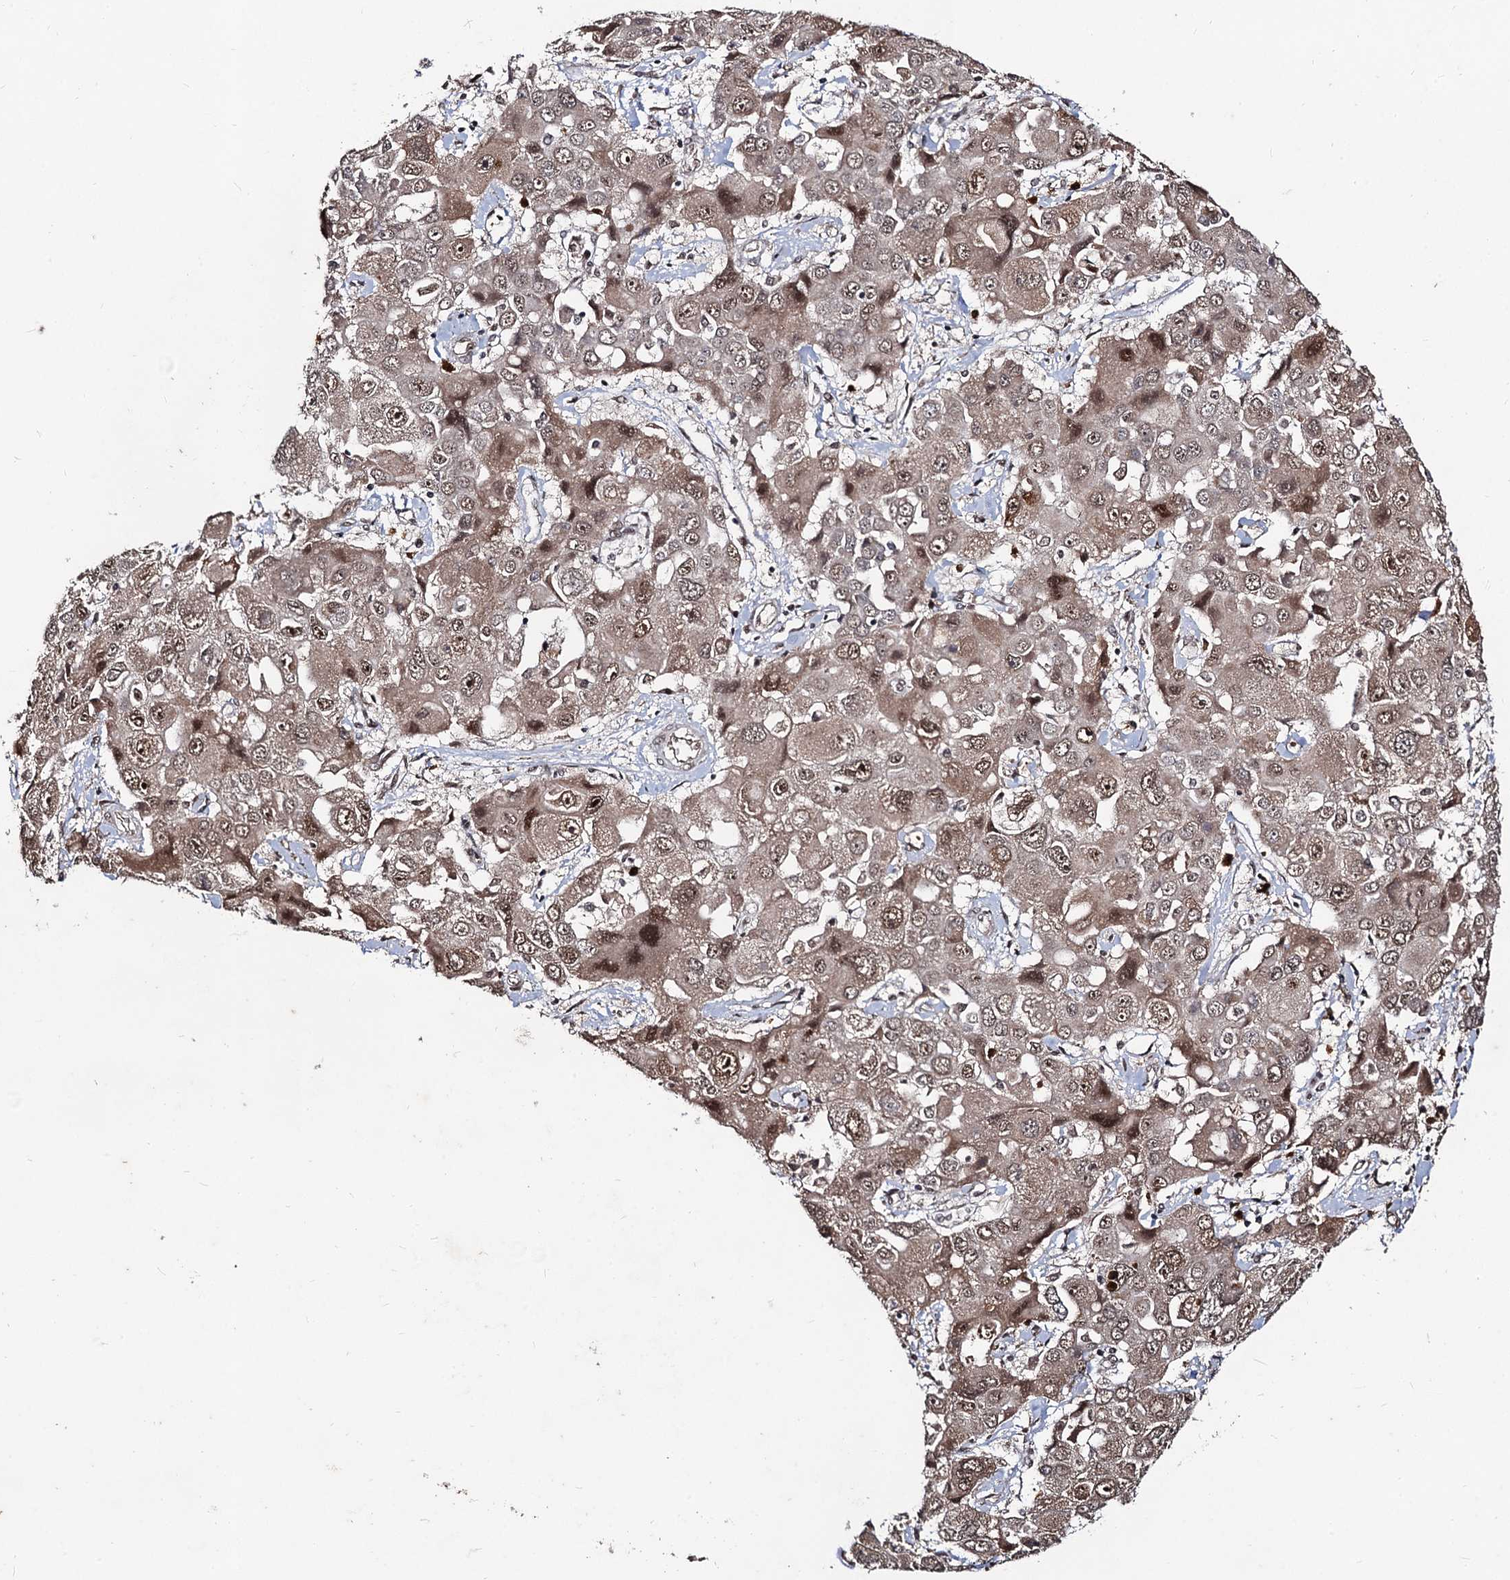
{"staining": {"intensity": "moderate", "quantity": ">75%", "location": "cytoplasmic/membranous,nuclear"}, "tissue": "liver cancer", "cell_type": "Tumor cells", "image_type": "cancer", "snomed": [{"axis": "morphology", "description": "Cholangiocarcinoma"}, {"axis": "topography", "description": "Liver"}], "caption": "Immunohistochemical staining of liver cancer reveals medium levels of moderate cytoplasmic/membranous and nuclear protein staining in approximately >75% of tumor cells.", "gene": "SFSWAP", "patient": {"sex": "male", "age": 67}}